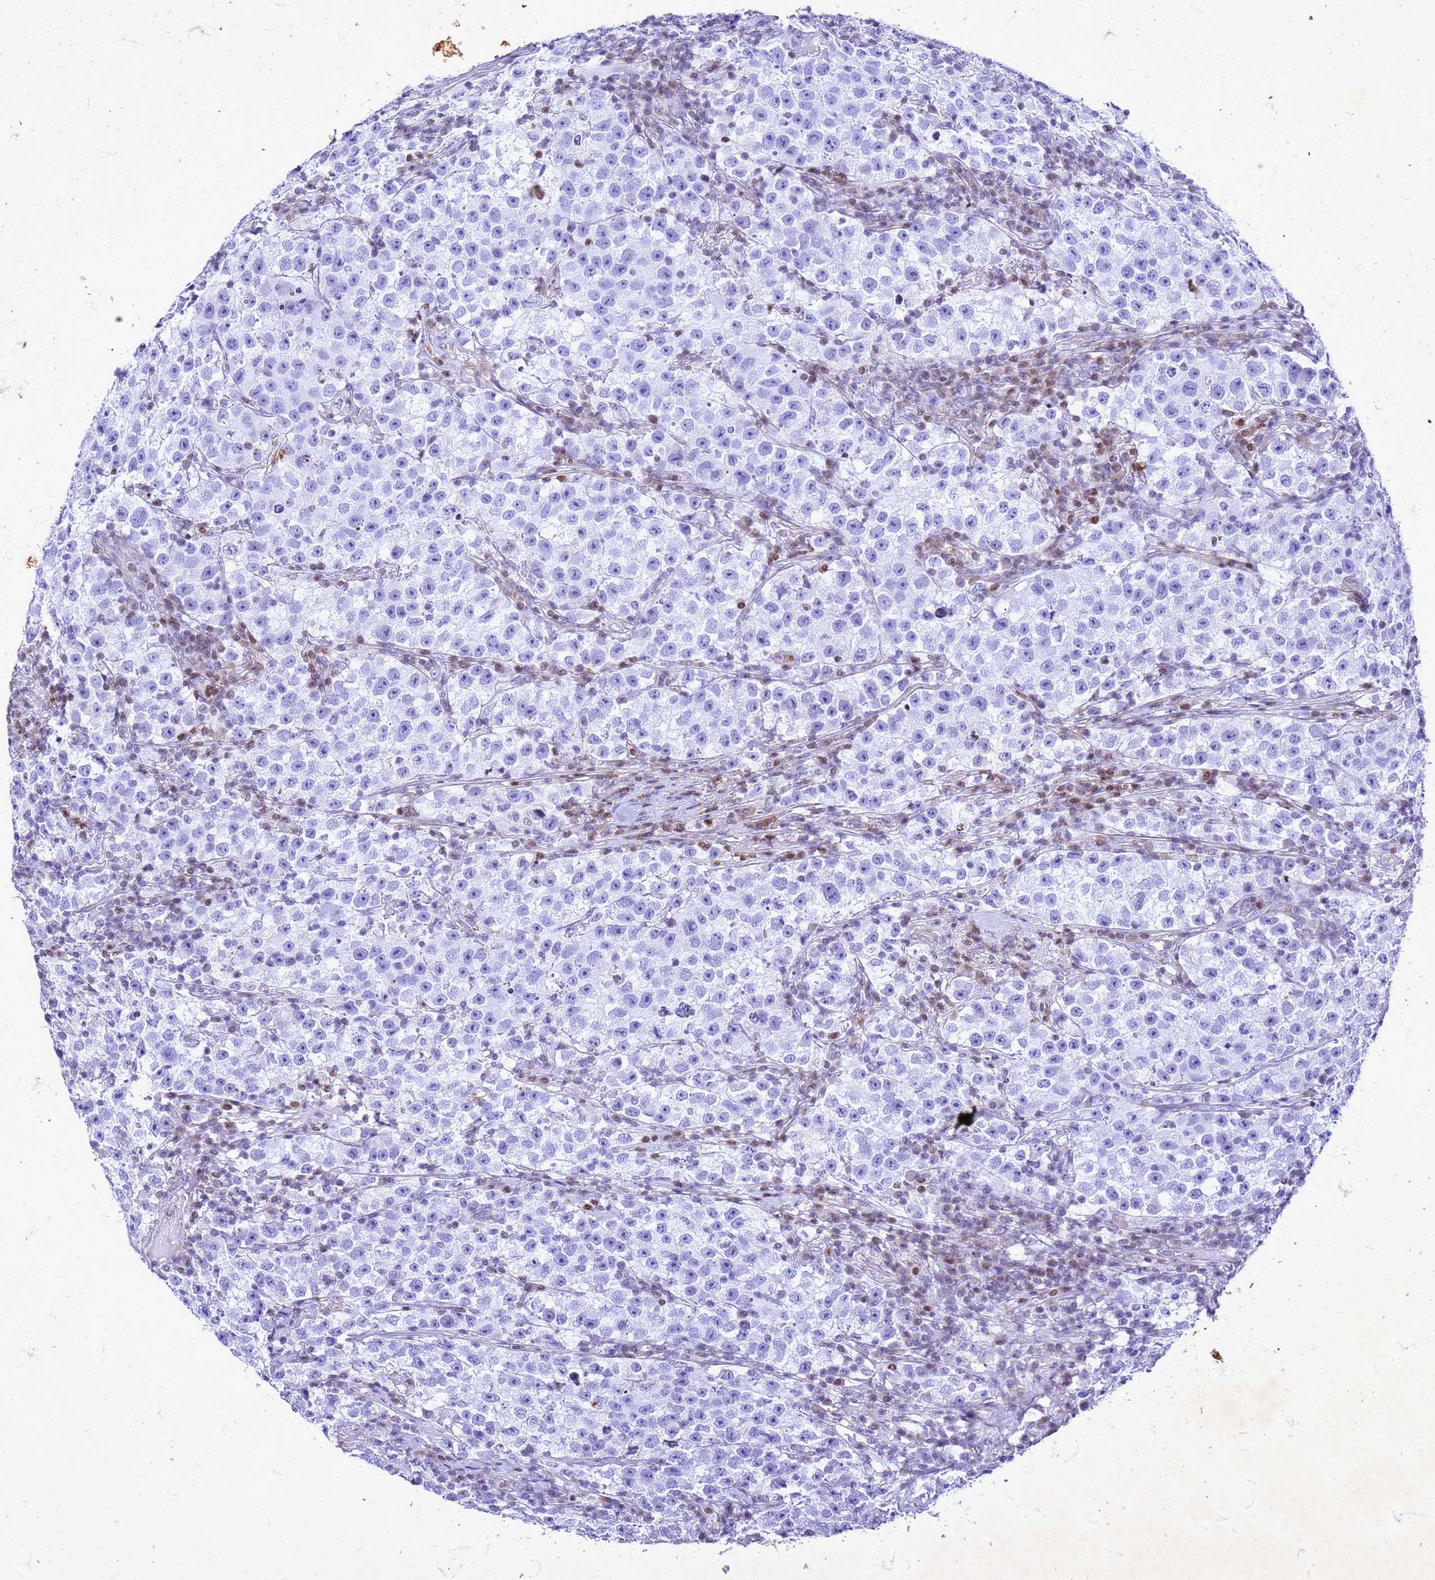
{"staining": {"intensity": "negative", "quantity": "none", "location": "none"}, "tissue": "testis cancer", "cell_type": "Tumor cells", "image_type": "cancer", "snomed": [{"axis": "morphology", "description": "Seminoma, NOS"}, {"axis": "topography", "description": "Testis"}], "caption": "This micrograph is of seminoma (testis) stained with immunohistochemistry (IHC) to label a protein in brown with the nuclei are counter-stained blue. There is no staining in tumor cells.", "gene": "COPS9", "patient": {"sex": "male", "age": 22}}